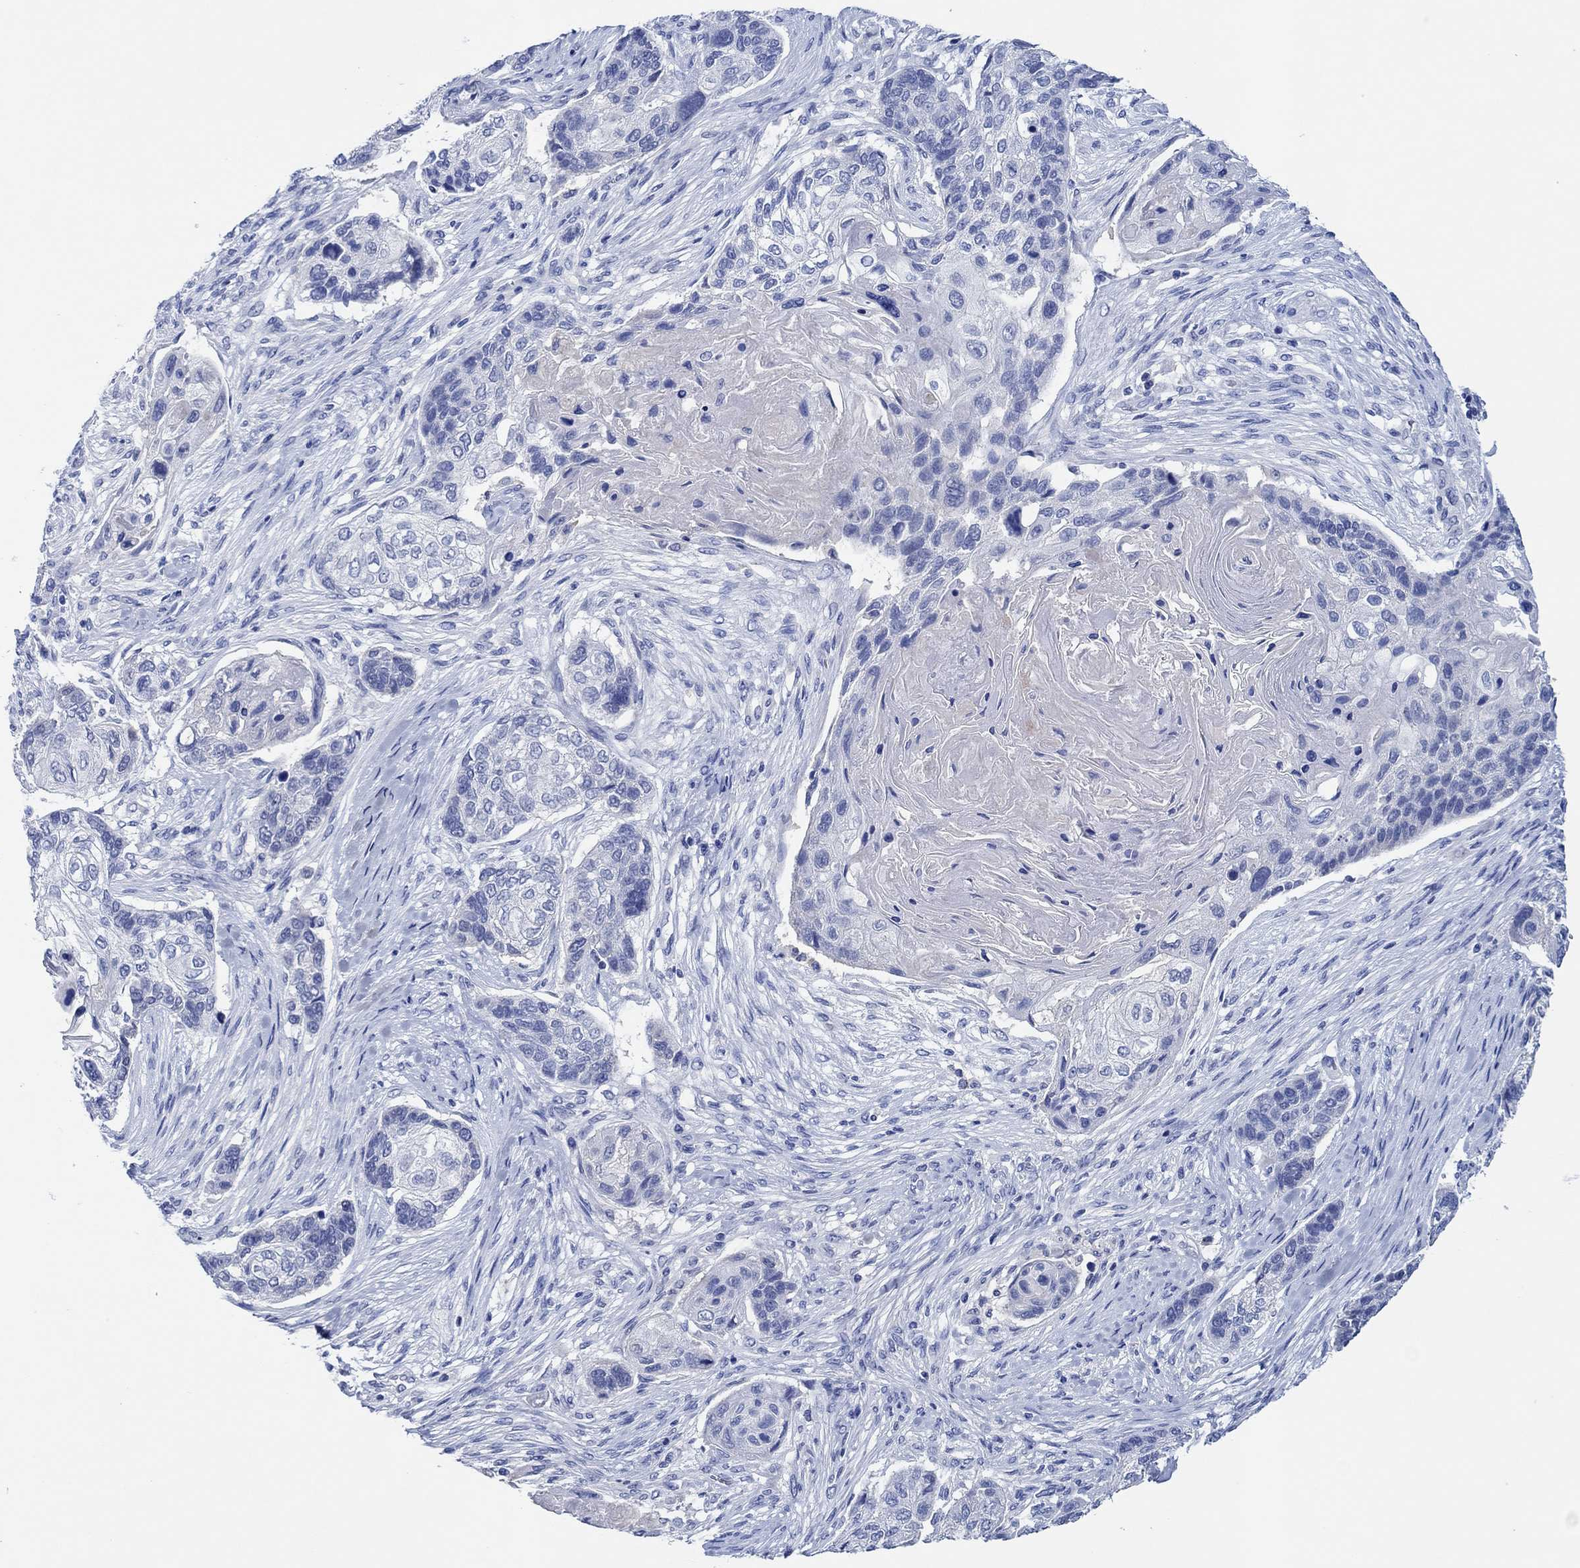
{"staining": {"intensity": "negative", "quantity": "none", "location": "none"}, "tissue": "lung cancer", "cell_type": "Tumor cells", "image_type": "cancer", "snomed": [{"axis": "morphology", "description": "Normal tissue, NOS"}, {"axis": "morphology", "description": "Squamous cell carcinoma, NOS"}, {"axis": "topography", "description": "Bronchus"}, {"axis": "topography", "description": "Lung"}], "caption": "A micrograph of lung squamous cell carcinoma stained for a protein exhibits no brown staining in tumor cells.", "gene": "CPNE6", "patient": {"sex": "male", "age": 69}}